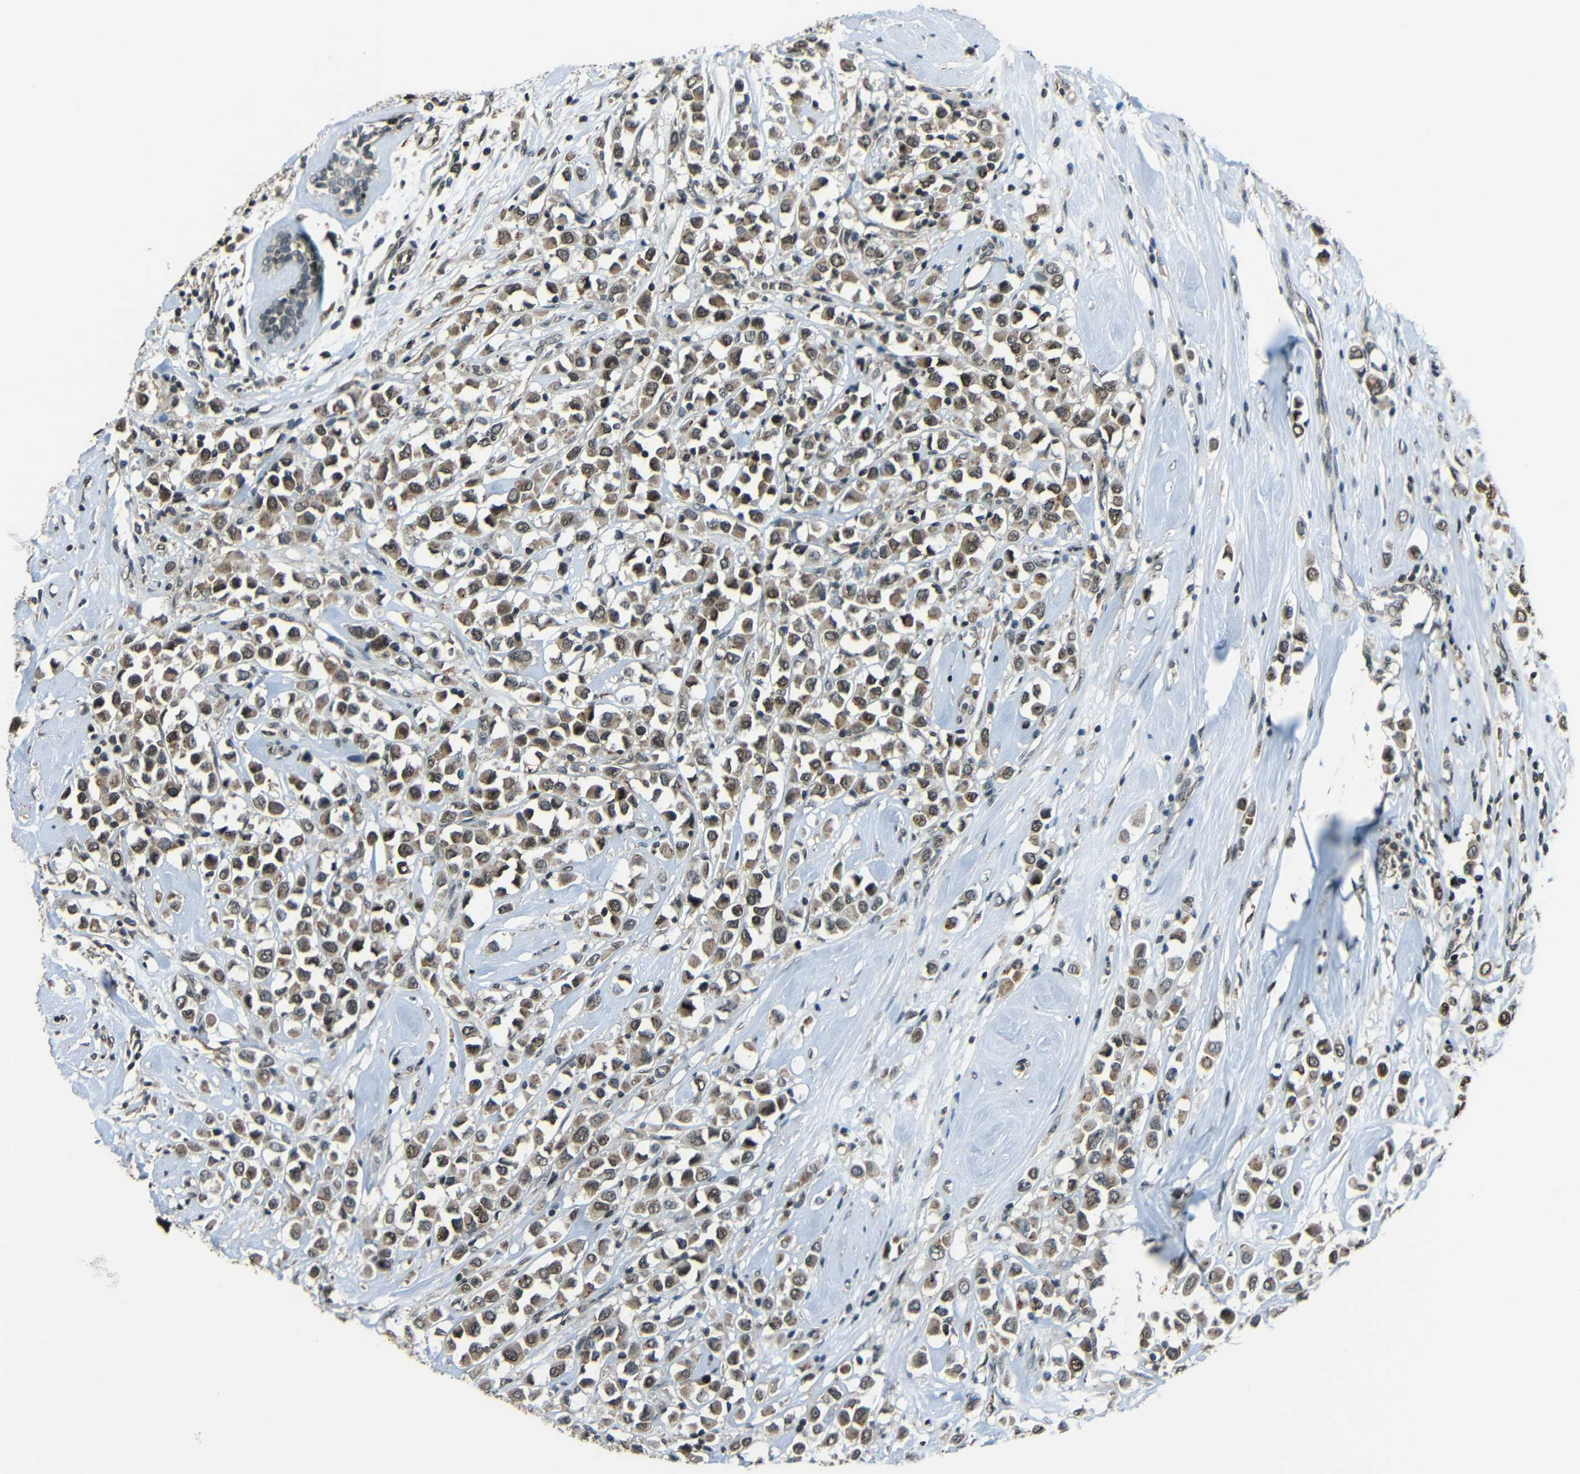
{"staining": {"intensity": "moderate", "quantity": ">75%", "location": "cytoplasmic/membranous"}, "tissue": "breast cancer", "cell_type": "Tumor cells", "image_type": "cancer", "snomed": [{"axis": "morphology", "description": "Duct carcinoma"}, {"axis": "topography", "description": "Breast"}], "caption": "Breast cancer (invasive ductal carcinoma) stained for a protein (brown) shows moderate cytoplasmic/membranous positive positivity in about >75% of tumor cells.", "gene": "PSIP1", "patient": {"sex": "female", "age": 61}}